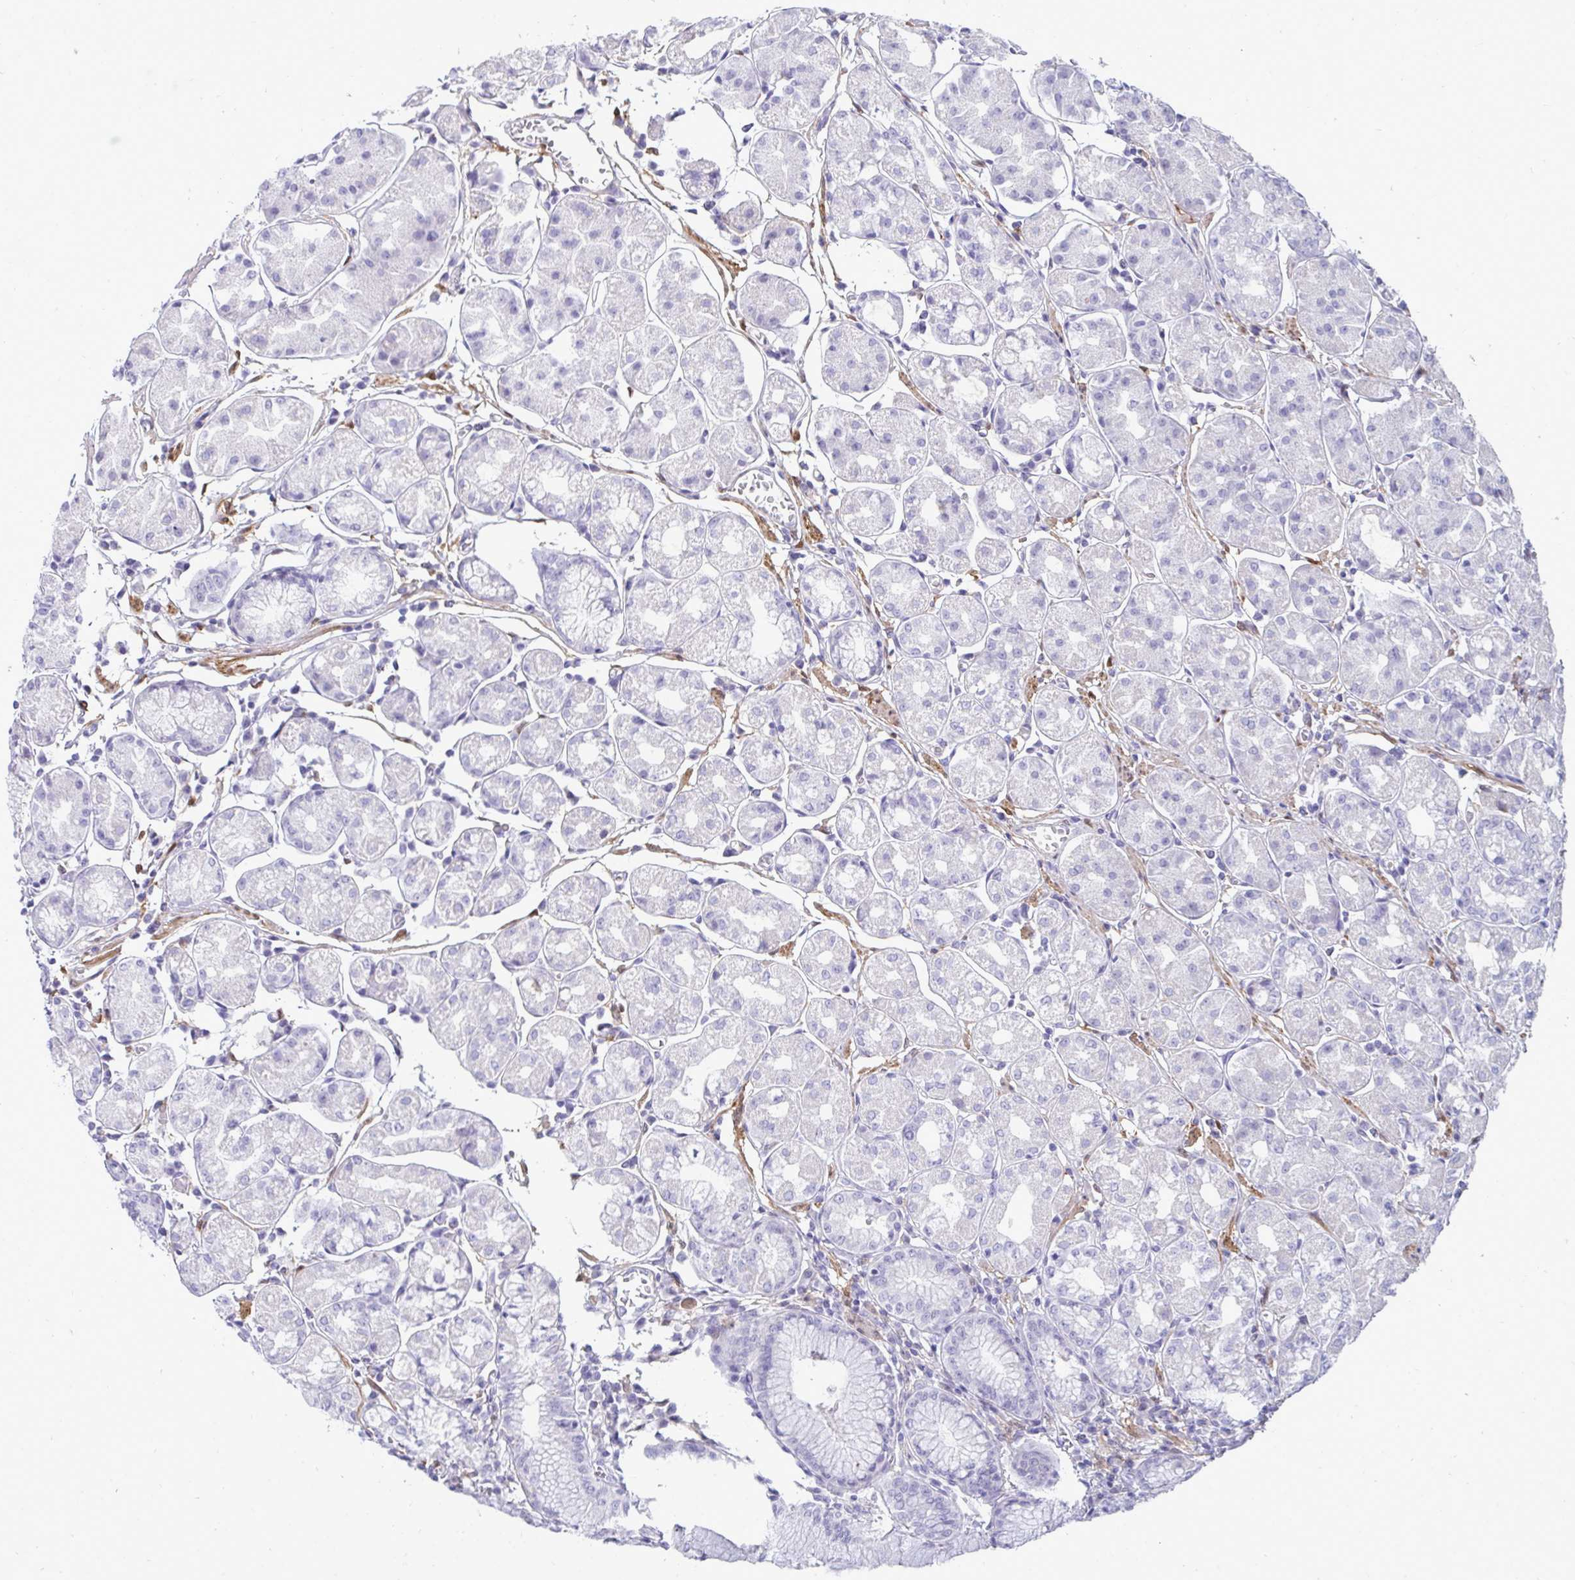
{"staining": {"intensity": "negative", "quantity": "none", "location": "none"}, "tissue": "stomach", "cell_type": "Glandular cells", "image_type": "normal", "snomed": [{"axis": "morphology", "description": "Normal tissue, NOS"}, {"axis": "topography", "description": "Stomach"}], "caption": "Stomach stained for a protein using immunohistochemistry (IHC) demonstrates no expression glandular cells.", "gene": "HSPB6", "patient": {"sex": "male", "age": 55}}